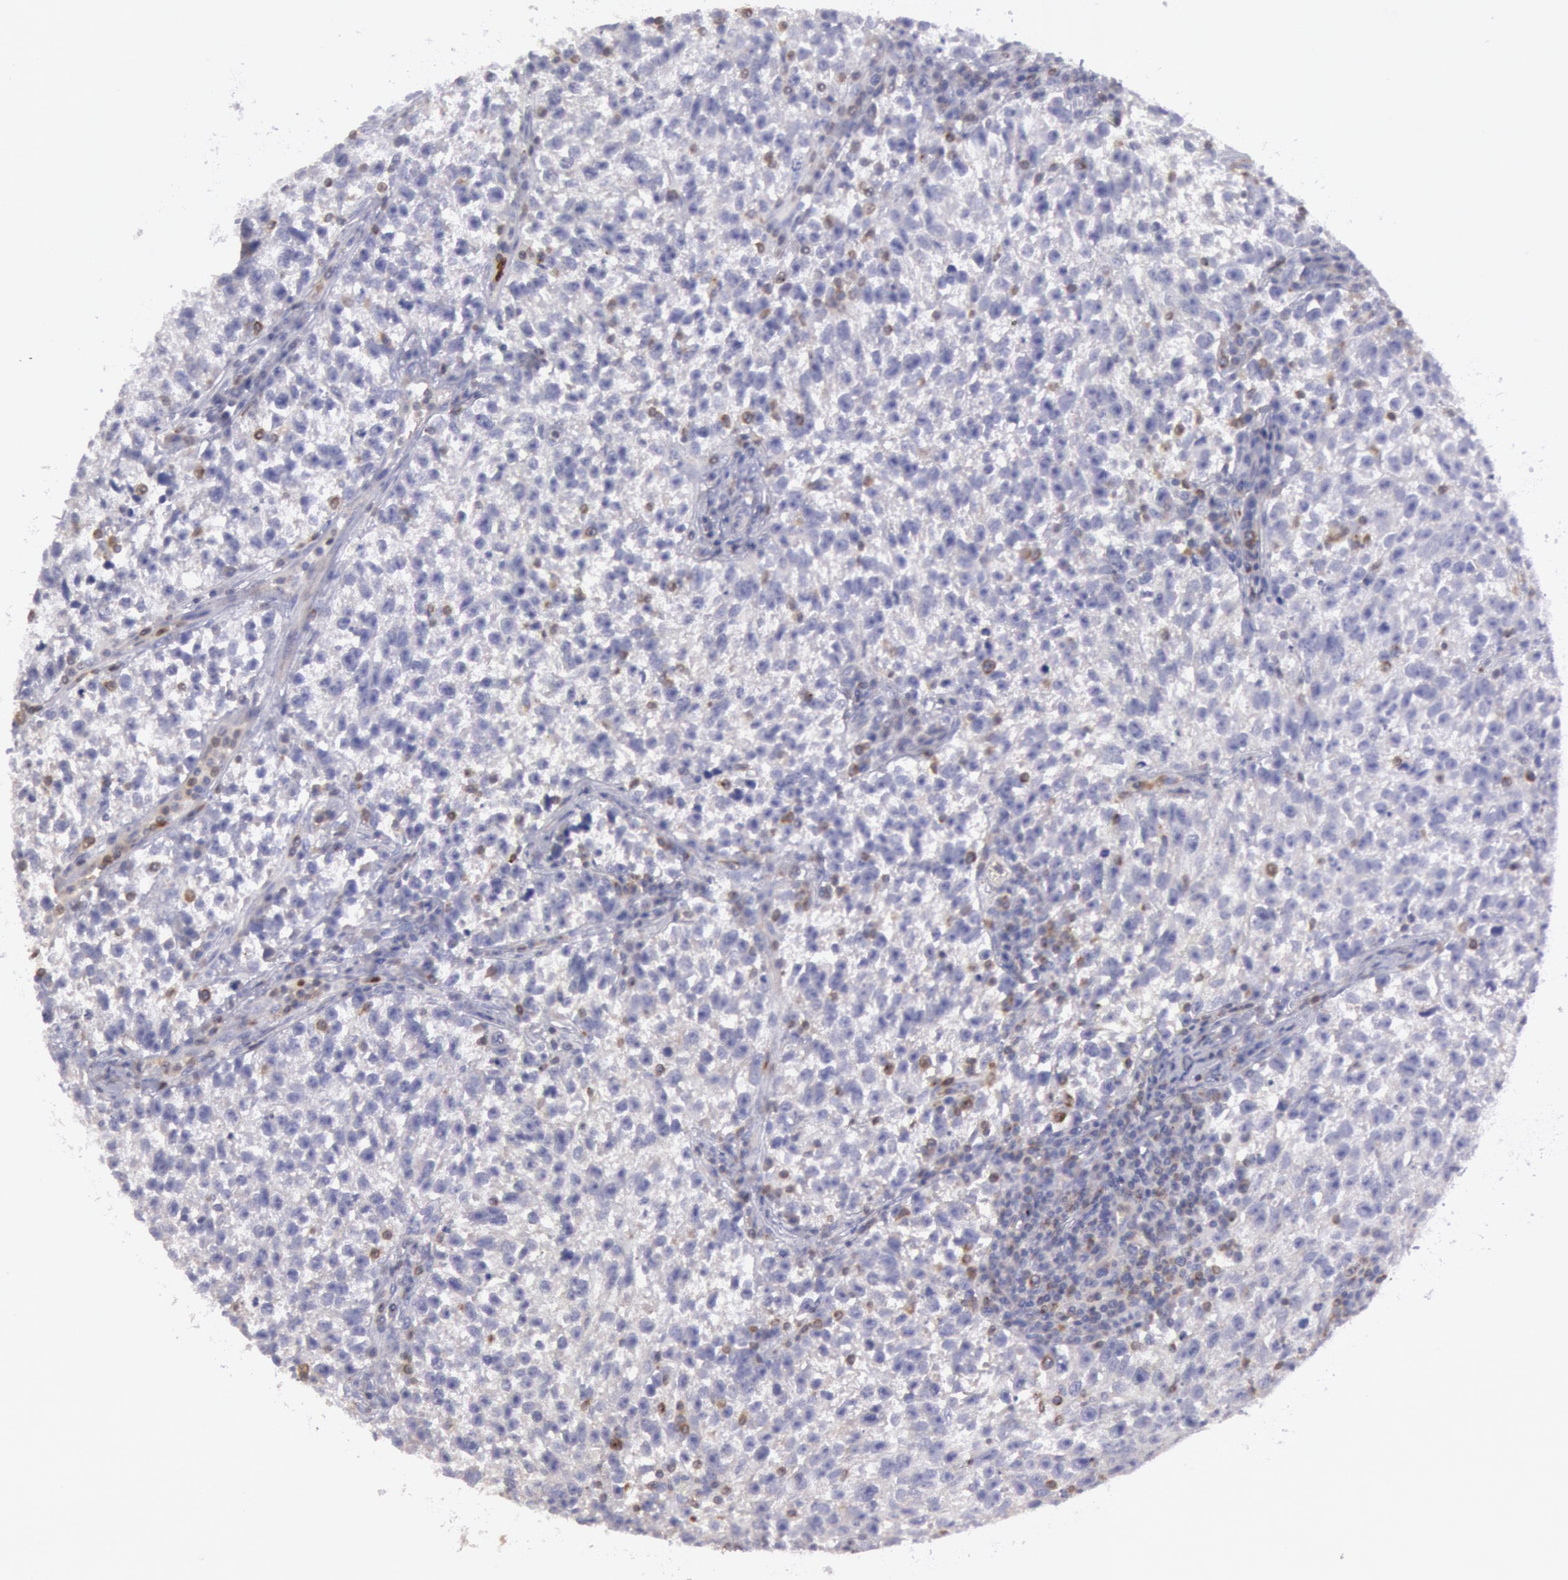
{"staining": {"intensity": "negative", "quantity": "none", "location": "none"}, "tissue": "testis cancer", "cell_type": "Tumor cells", "image_type": "cancer", "snomed": [{"axis": "morphology", "description": "Seminoma, NOS"}, {"axis": "topography", "description": "Testis"}], "caption": "A histopathology image of human testis cancer is negative for staining in tumor cells. The staining is performed using DAB (3,3'-diaminobenzidine) brown chromogen with nuclei counter-stained in using hematoxylin.", "gene": "RAB27A", "patient": {"sex": "male", "age": 38}}